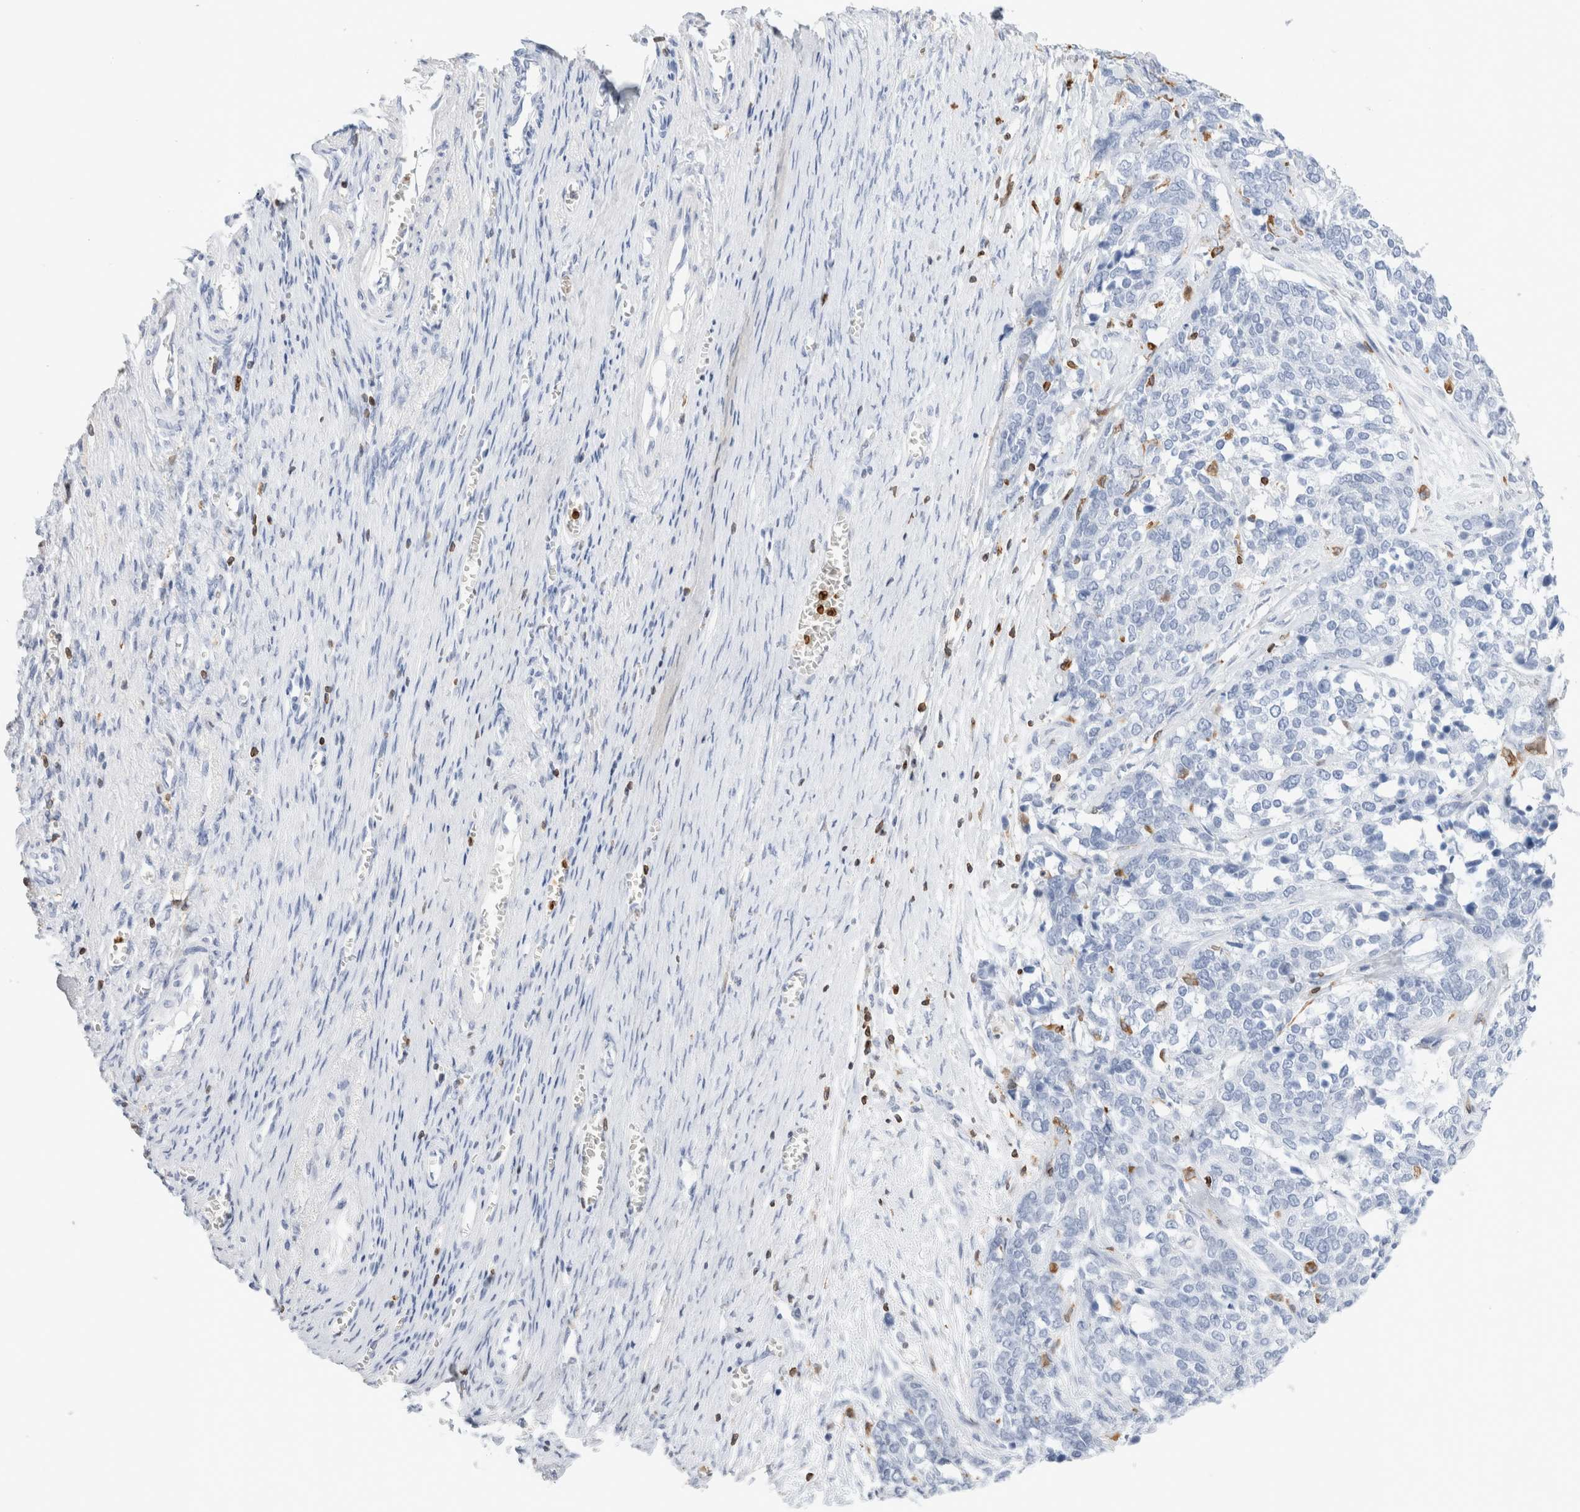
{"staining": {"intensity": "negative", "quantity": "none", "location": "none"}, "tissue": "ovarian cancer", "cell_type": "Tumor cells", "image_type": "cancer", "snomed": [{"axis": "morphology", "description": "Cystadenocarcinoma, serous, NOS"}, {"axis": "topography", "description": "Ovary"}], "caption": "Tumor cells are negative for protein expression in human ovarian serous cystadenocarcinoma.", "gene": "ALOX5AP", "patient": {"sex": "female", "age": 44}}